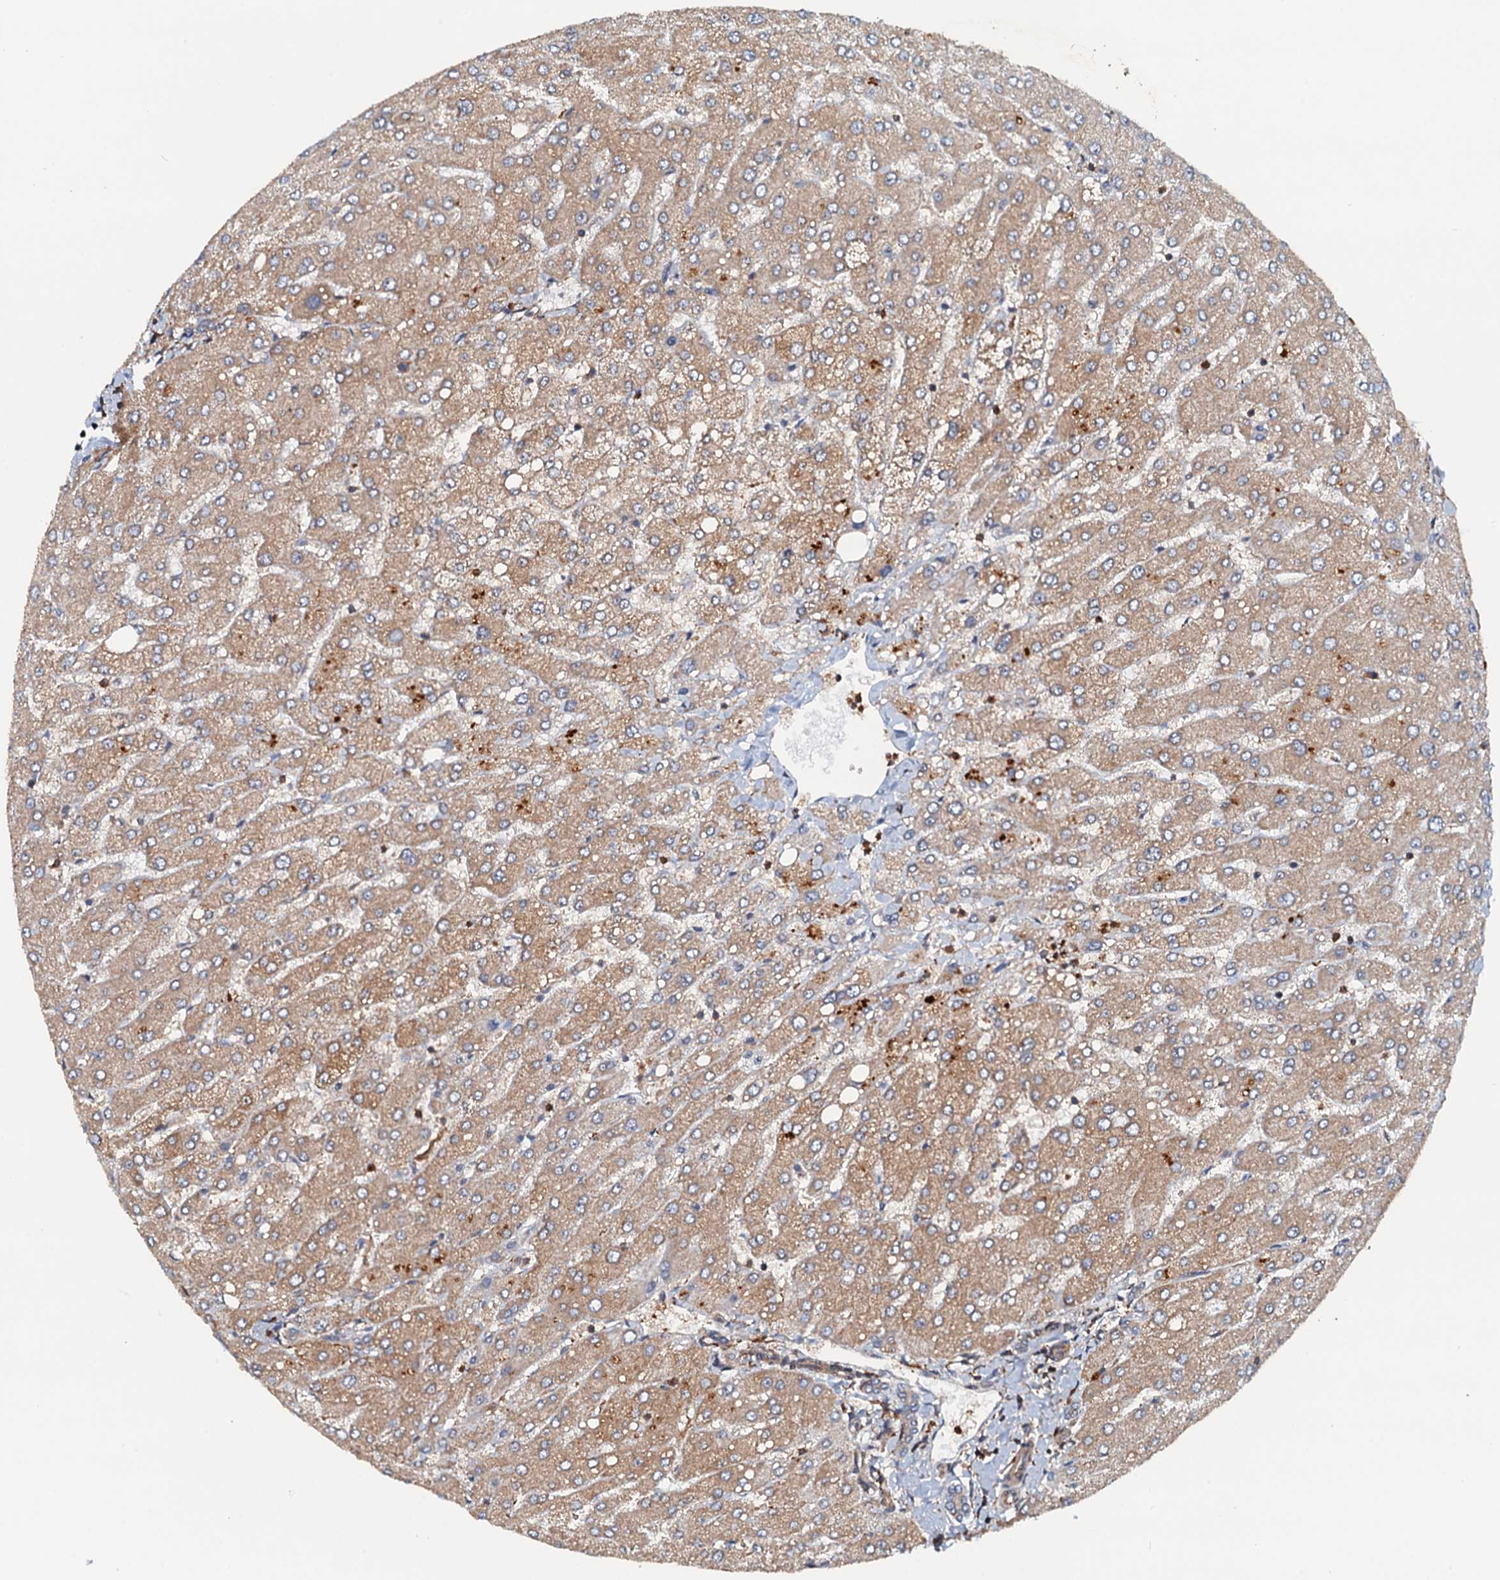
{"staining": {"intensity": "weak", "quantity": "25%-75%", "location": "cytoplasmic/membranous"}, "tissue": "liver", "cell_type": "Cholangiocytes", "image_type": "normal", "snomed": [{"axis": "morphology", "description": "Normal tissue, NOS"}, {"axis": "topography", "description": "Liver"}], "caption": "Immunohistochemistry histopathology image of benign liver stained for a protein (brown), which displays low levels of weak cytoplasmic/membranous expression in about 25%-75% of cholangiocytes.", "gene": "USP6NL", "patient": {"sex": "male", "age": 55}}